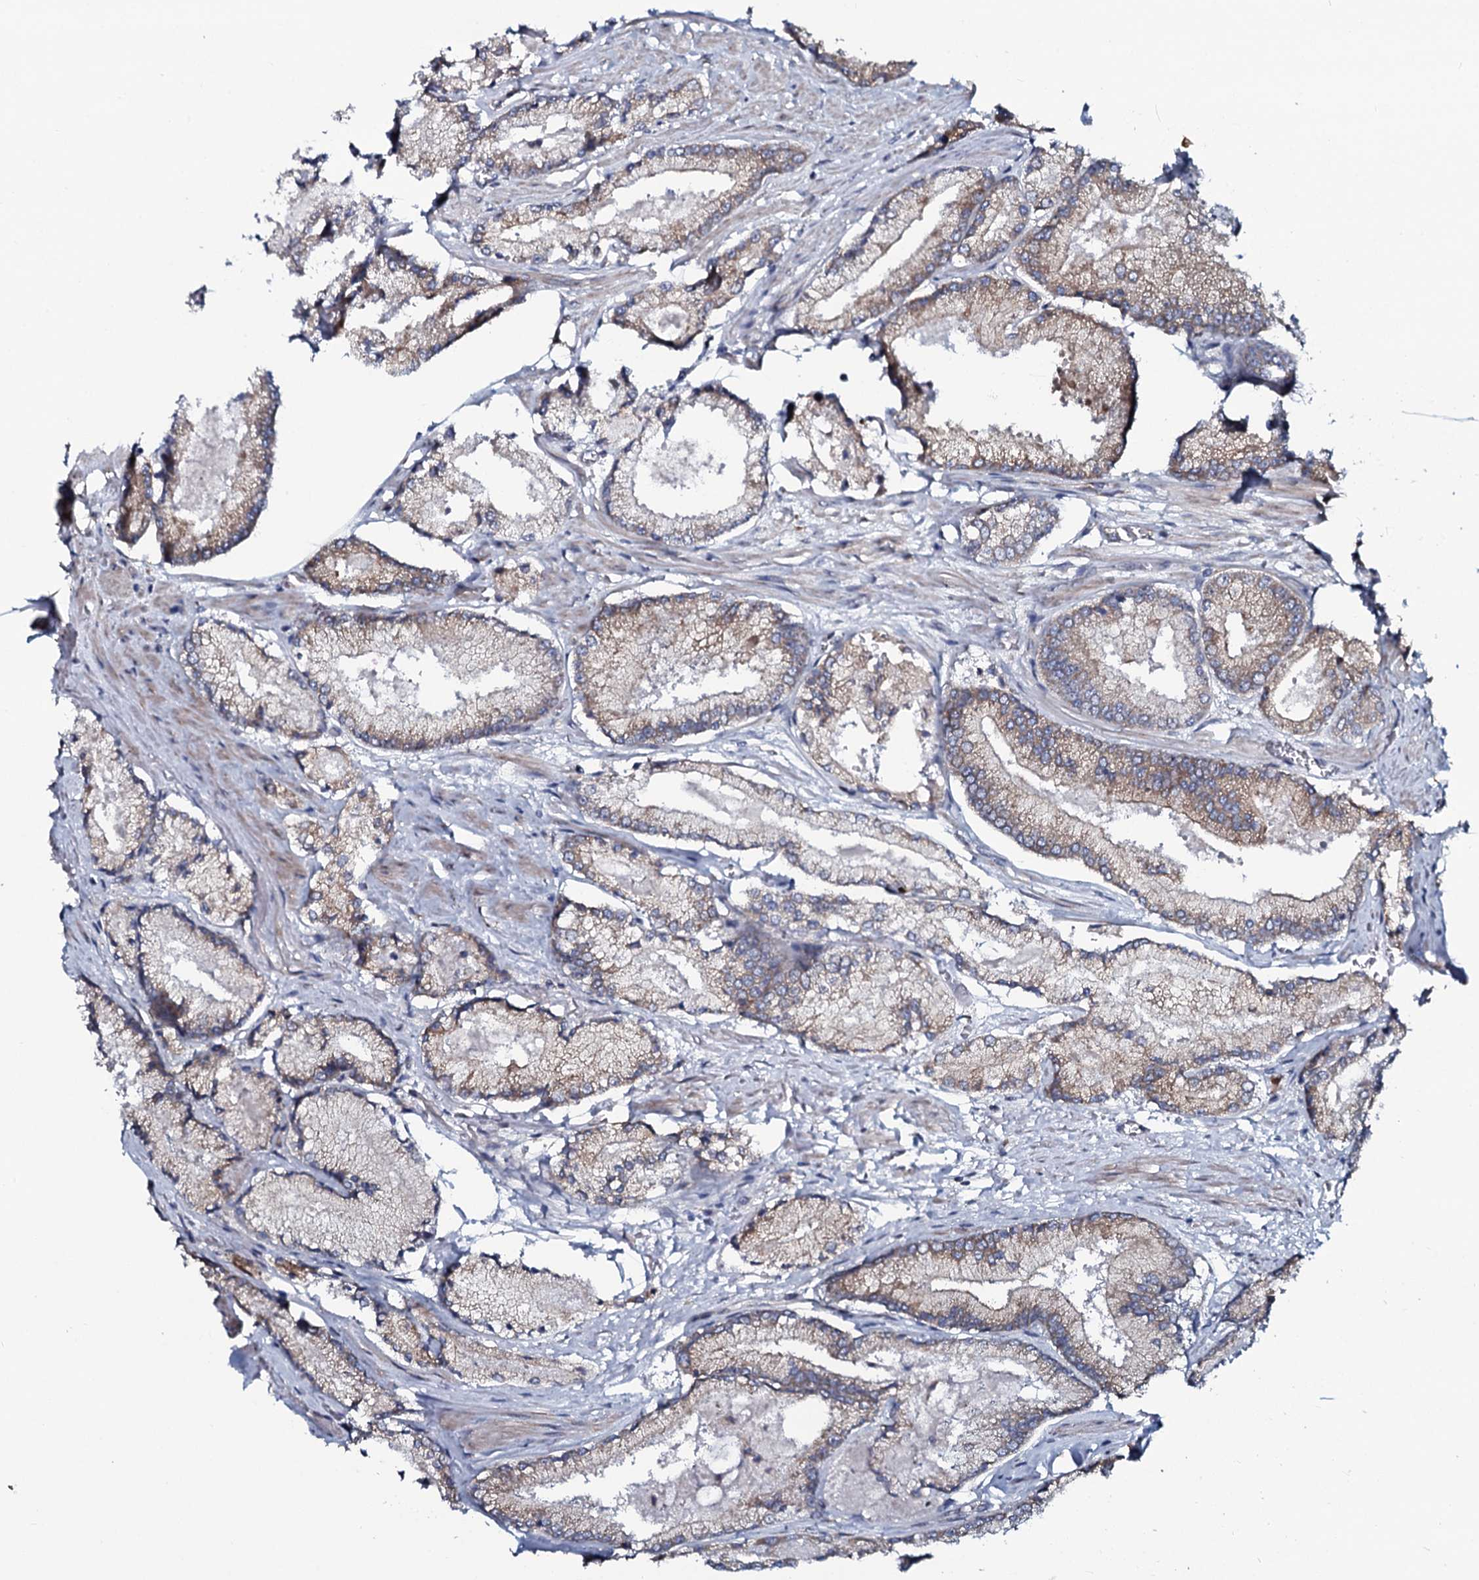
{"staining": {"intensity": "weak", "quantity": "<25%", "location": "cytoplasmic/membranous"}, "tissue": "prostate cancer", "cell_type": "Tumor cells", "image_type": "cancer", "snomed": [{"axis": "morphology", "description": "Adenocarcinoma, Low grade"}, {"axis": "topography", "description": "Prostate"}], "caption": "Prostate cancer (low-grade adenocarcinoma) was stained to show a protein in brown. There is no significant positivity in tumor cells.", "gene": "TMEM151A", "patient": {"sex": "male", "age": 74}}